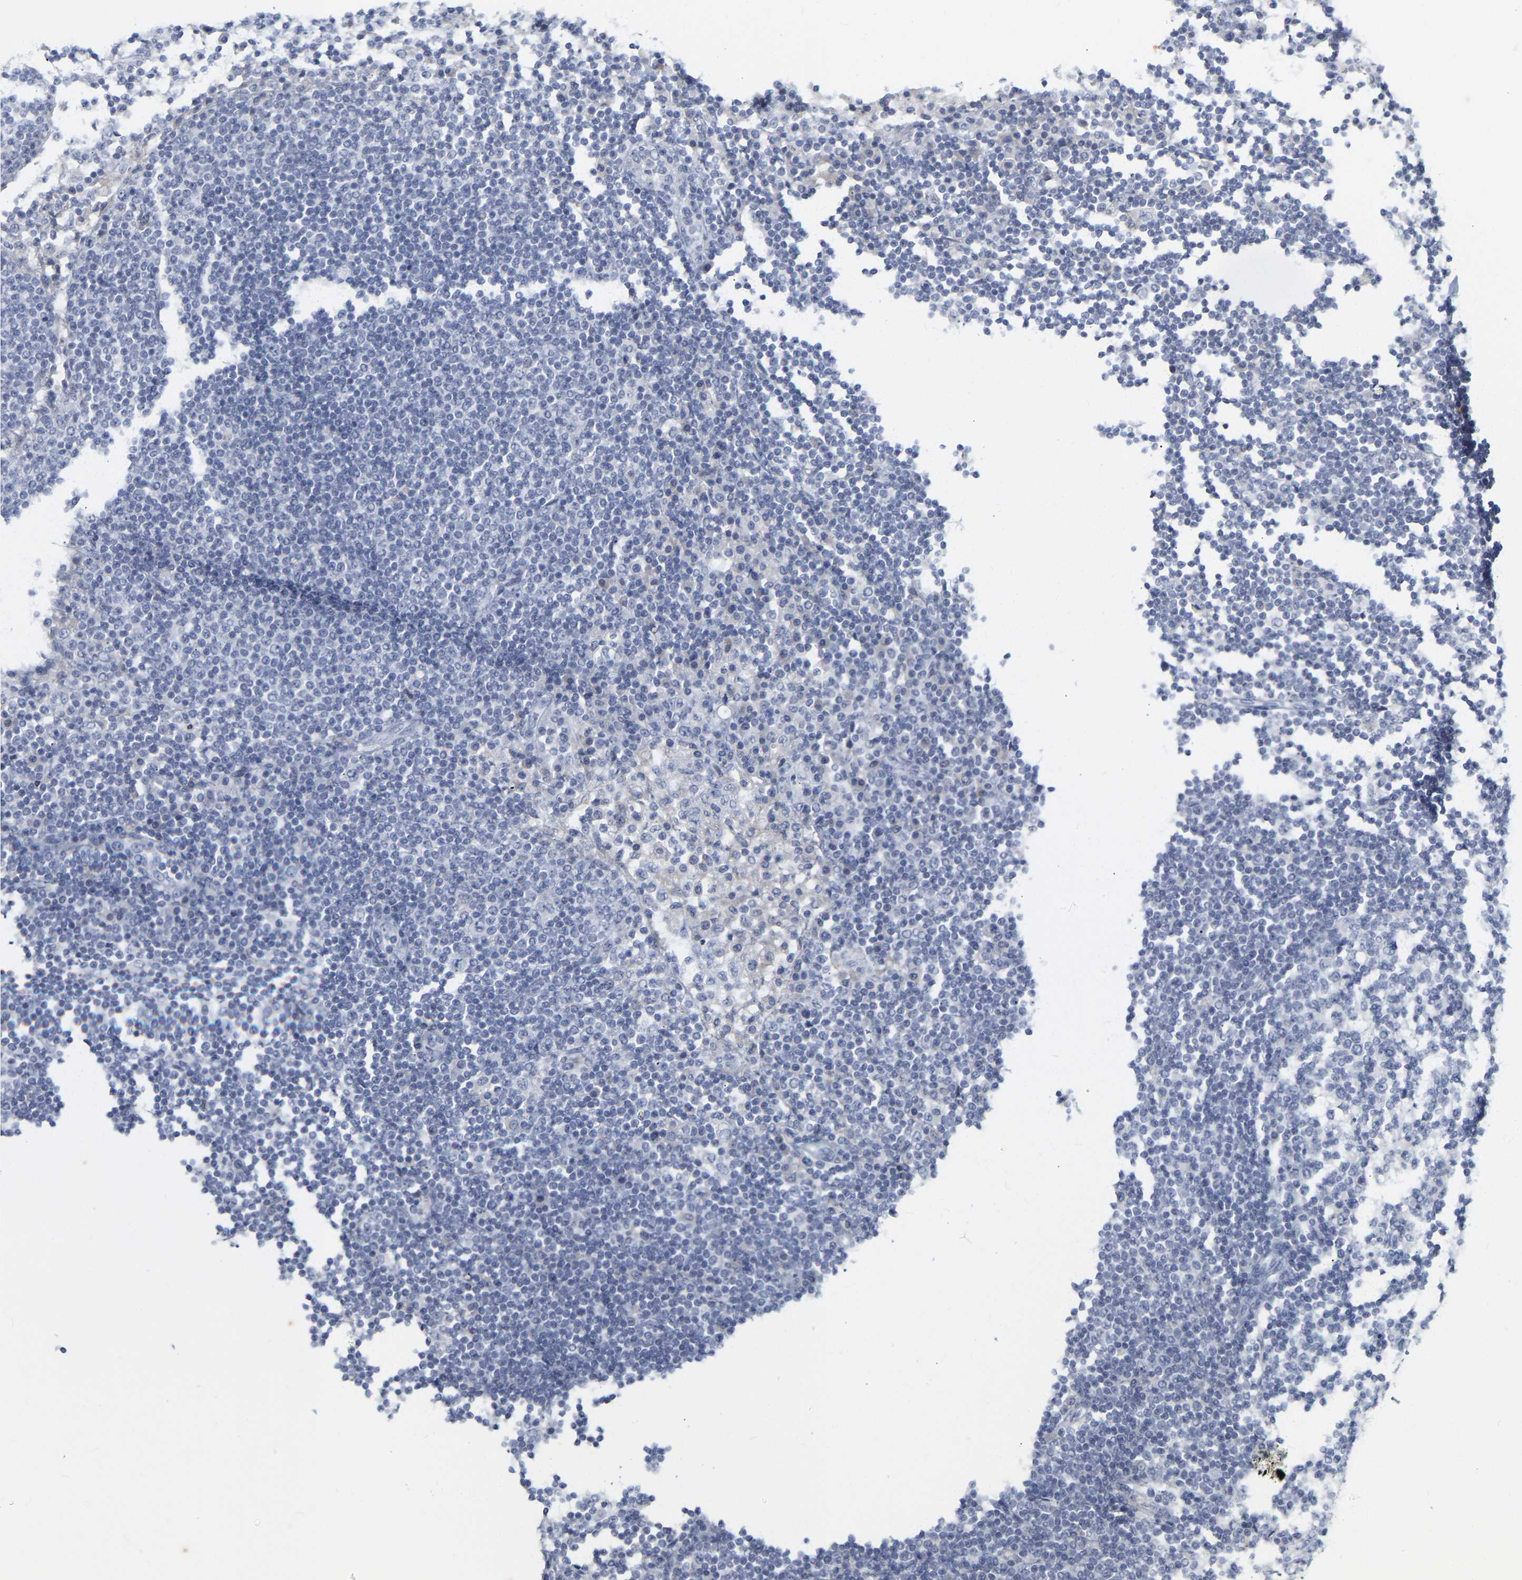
{"staining": {"intensity": "negative", "quantity": "none", "location": "none"}, "tissue": "lymph node", "cell_type": "Germinal center cells", "image_type": "normal", "snomed": [{"axis": "morphology", "description": "Normal tissue, NOS"}, {"axis": "topography", "description": "Lymph node"}], "caption": "IHC photomicrograph of unremarkable human lymph node stained for a protein (brown), which displays no positivity in germinal center cells. Brightfield microscopy of immunohistochemistry stained with DAB (brown) and hematoxylin (blue), captured at high magnification.", "gene": "GNAS", "patient": {"sex": "female", "age": 53}}